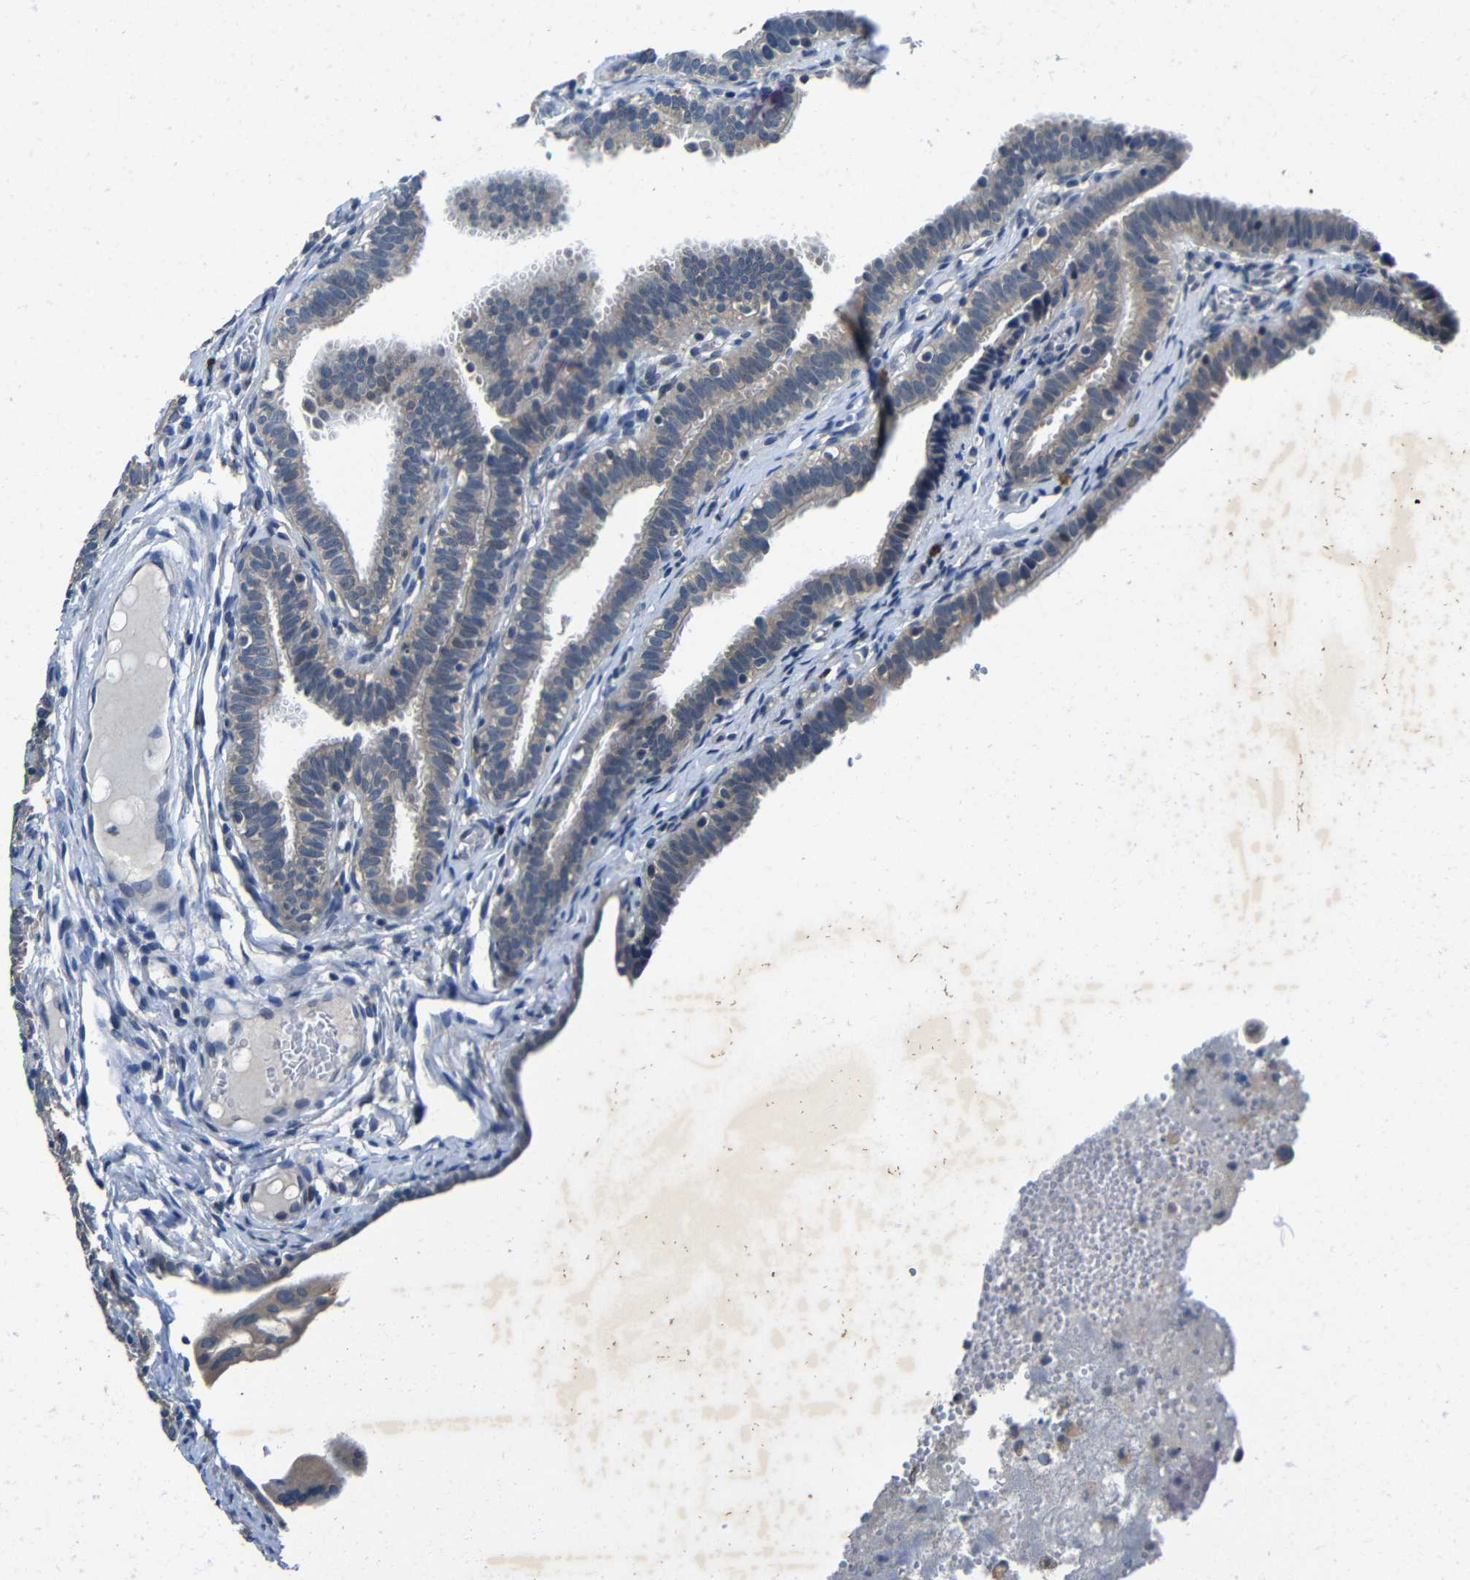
{"staining": {"intensity": "weak", "quantity": "<25%", "location": "cytoplasmic/membranous"}, "tissue": "fallopian tube", "cell_type": "Glandular cells", "image_type": "normal", "snomed": [{"axis": "morphology", "description": "Normal tissue, NOS"}, {"axis": "topography", "description": "Fallopian tube"}, {"axis": "topography", "description": "Placenta"}], "caption": "High magnification brightfield microscopy of benign fallopian tube stained with DAB (brown) and counterstained with hematoxylin (blue): glandular cells show no significant expression.", "gene": "C6orf89", "patient": {"sex": "female", "age": 34}}